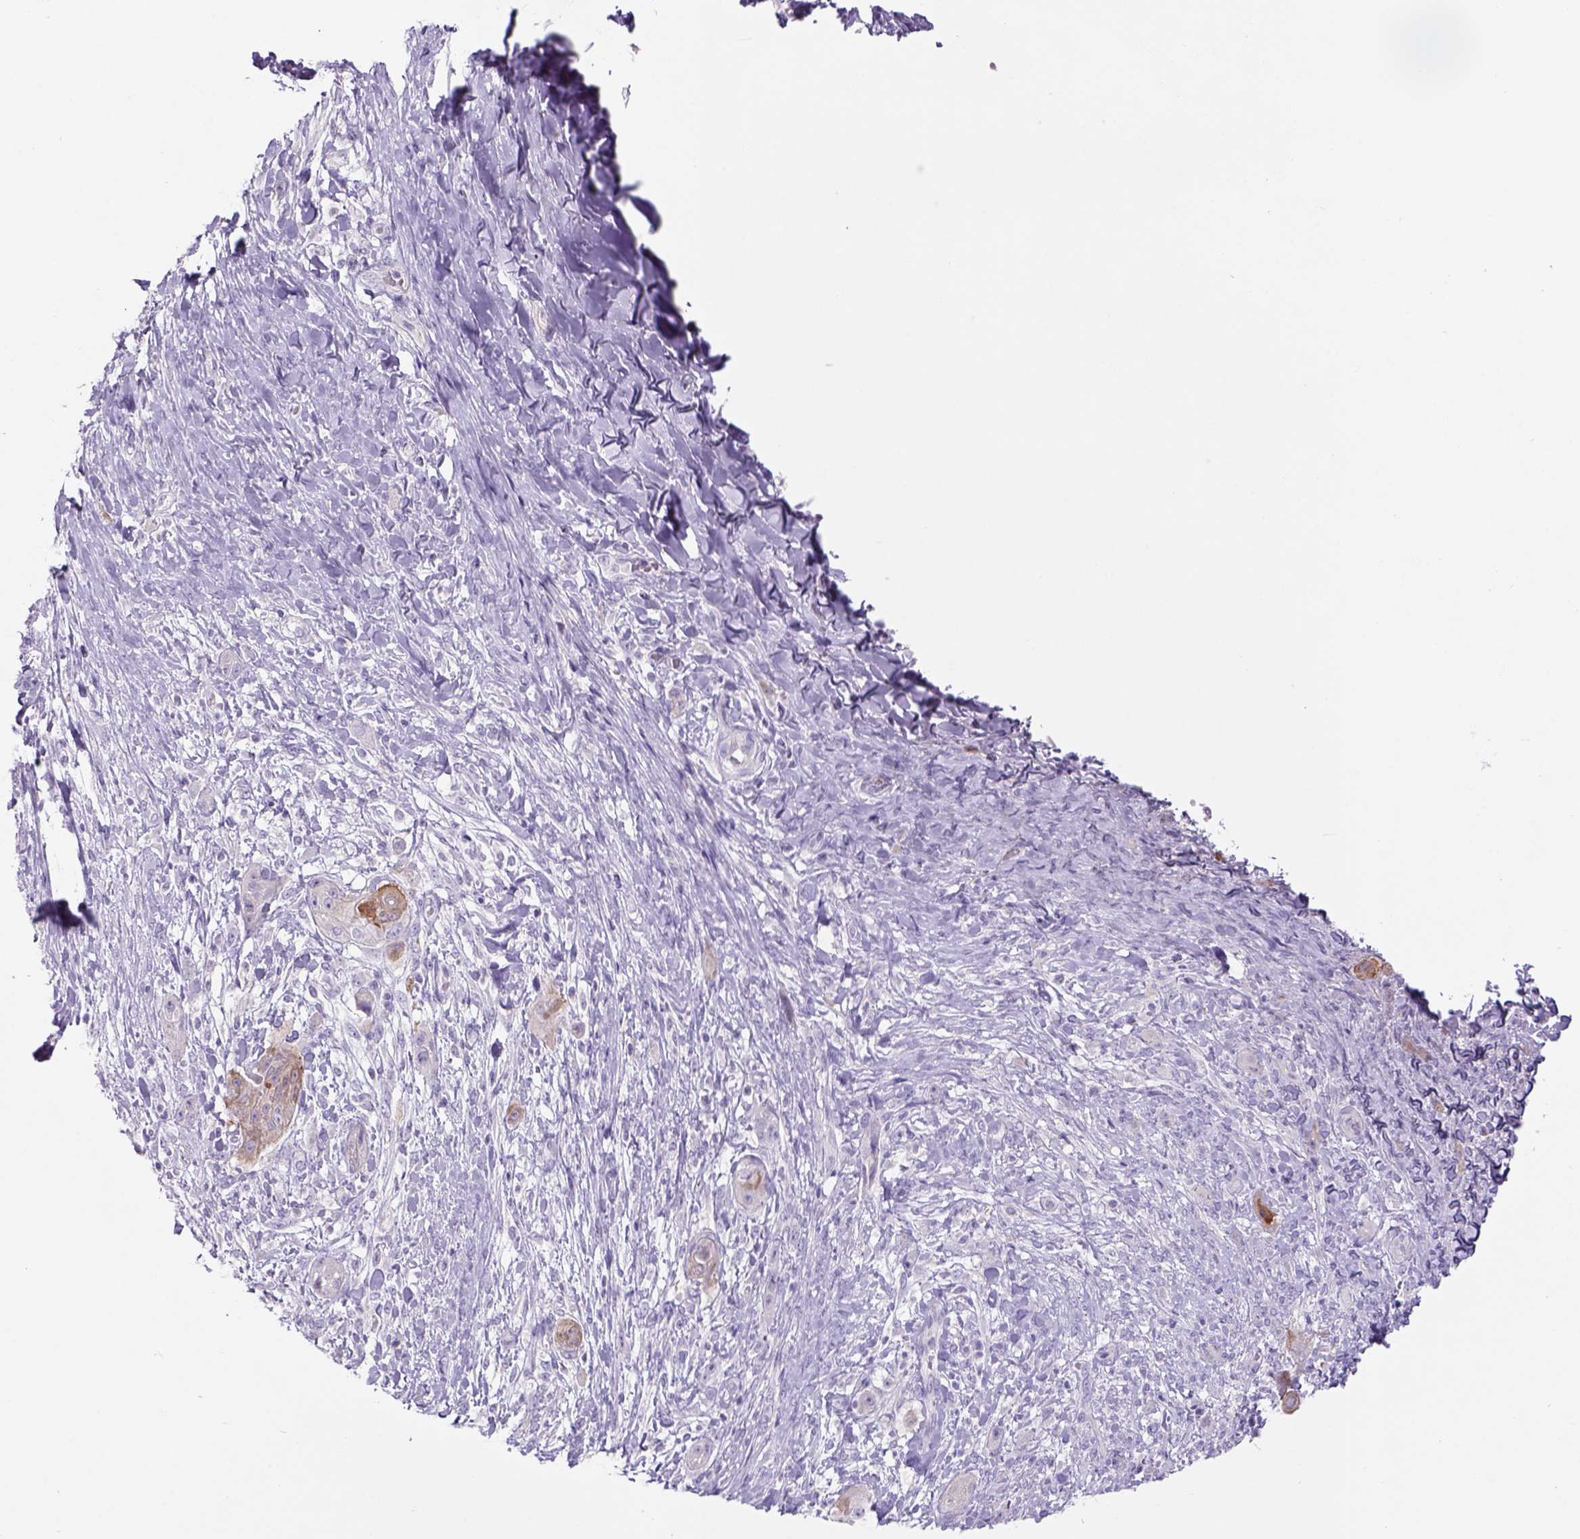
{"staining": {"intensity": "weak", "quantity": "<25%", "location": "cytoplasmic/membranous"}, "tissue": "skin cancer", "cell_type": "Tumor cells", "image_type": "cancer", "snomed": [{"axis": "morphology", "description": "Squamous cell carcinoma, NOS"}, {"axis": "topography", "description": "Skin"}], "caption": "The immunohistochemistry photomicrograph has no significant expression in tumor cells of squamous cell carcinoma (skin) tissue.", "gene": "ADGRV1", "patient": {"sex": "male", "age": 62}}